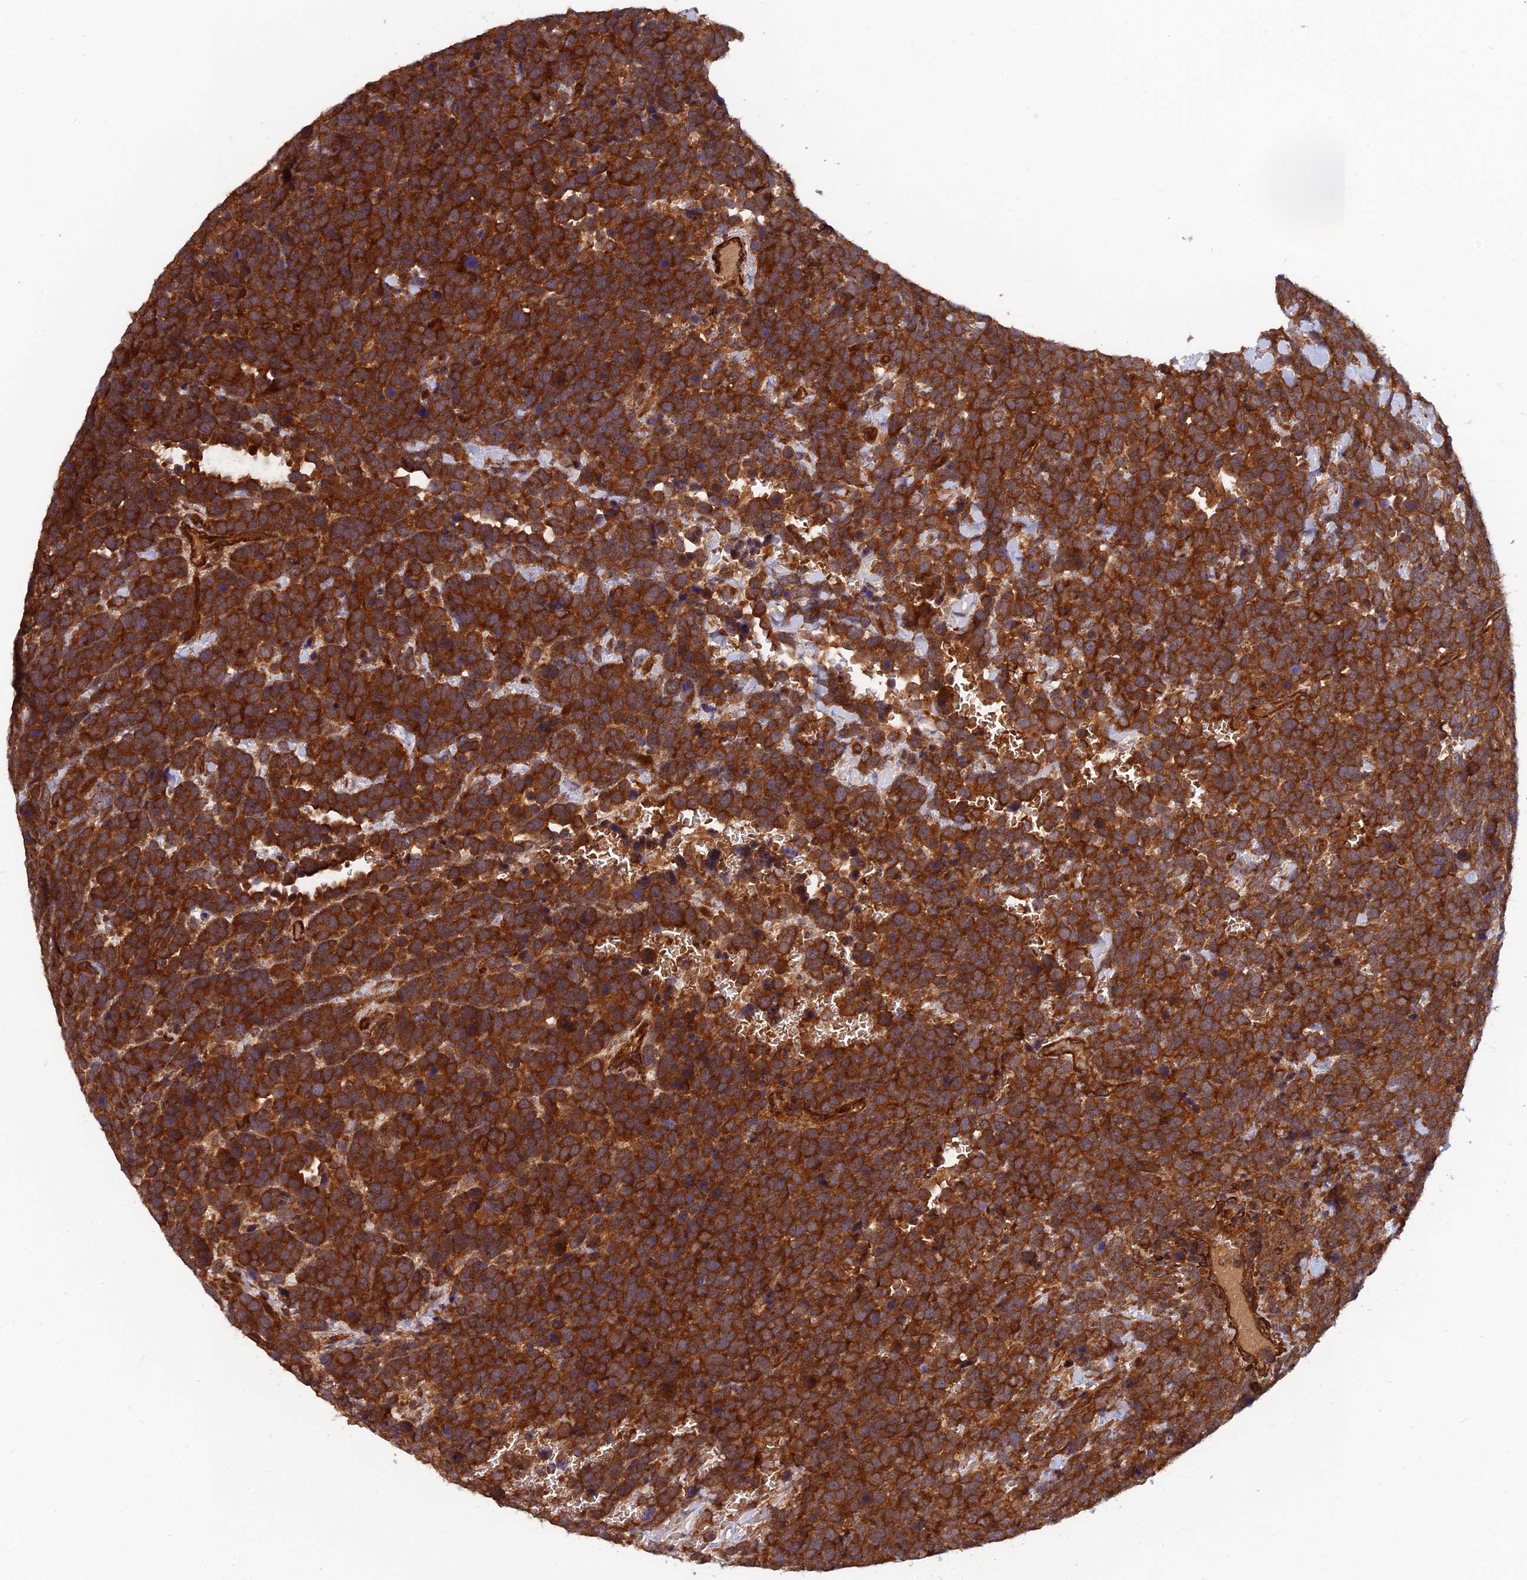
{"staining": {"intensity": "strong", "quantity": ">75%", "location": "cytoplasmic/membranous"}, "tissue": "urothelial cancer", "cell_type": "Tumor cells", "image_type": "cancer", "snomed": [{"axis": "morphology", "description": "Urothelial carcinoma, High grade"}, {"axis": "topography", "description": "Urinary bladder"}], "caption": "Immunohistochemical staining of high-grade urothelial carcinoma shows strong cytoplasmic/membranous protein expression in about >75% of tumor cells.", "gene": "RELCH", "patient": {"sex": "female", "age": 82}}